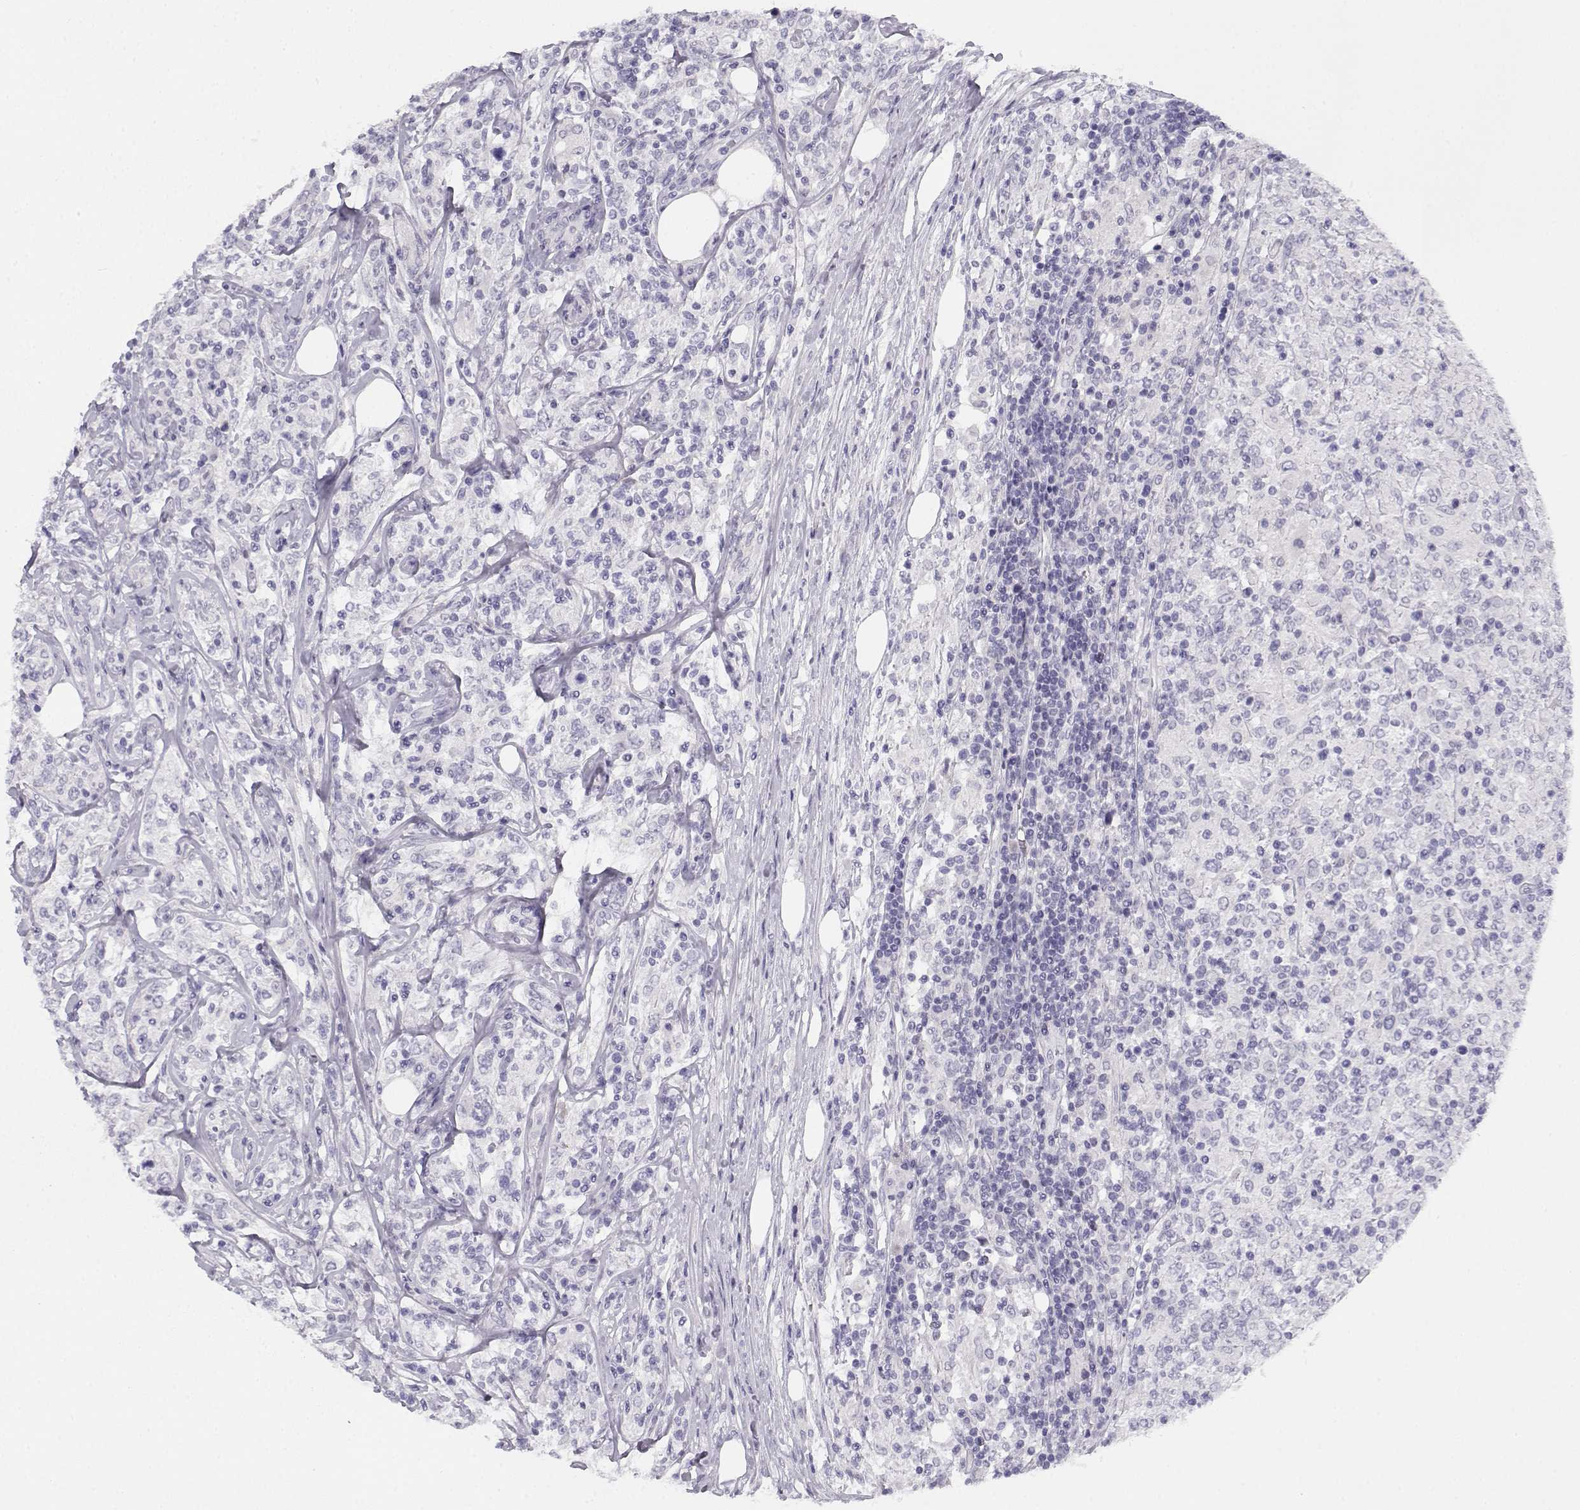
{"staining": {"intensity": "negative", "quantity": "none", "location": "none"}, "tissue": "lymphoma", "cell_type": "Tumor cells", "image_type": "cancer", "snomed": [{"axis": "morphology", "description": "Malignant lymphoma, non-Hodgkin's type, High grade"}, {"axis": "topography", "description": "Lymph node"}], "caption": "Protein analysis of high-grade malignant lymphoma, non-Hodgkin's type displays no significant expression in tumor cells. (DAB immunohistochemistry visualized using brightfield microscopy, high magnification).", "gene": "CREB3L3", "patient": {"sex": "female", "age": 84}}